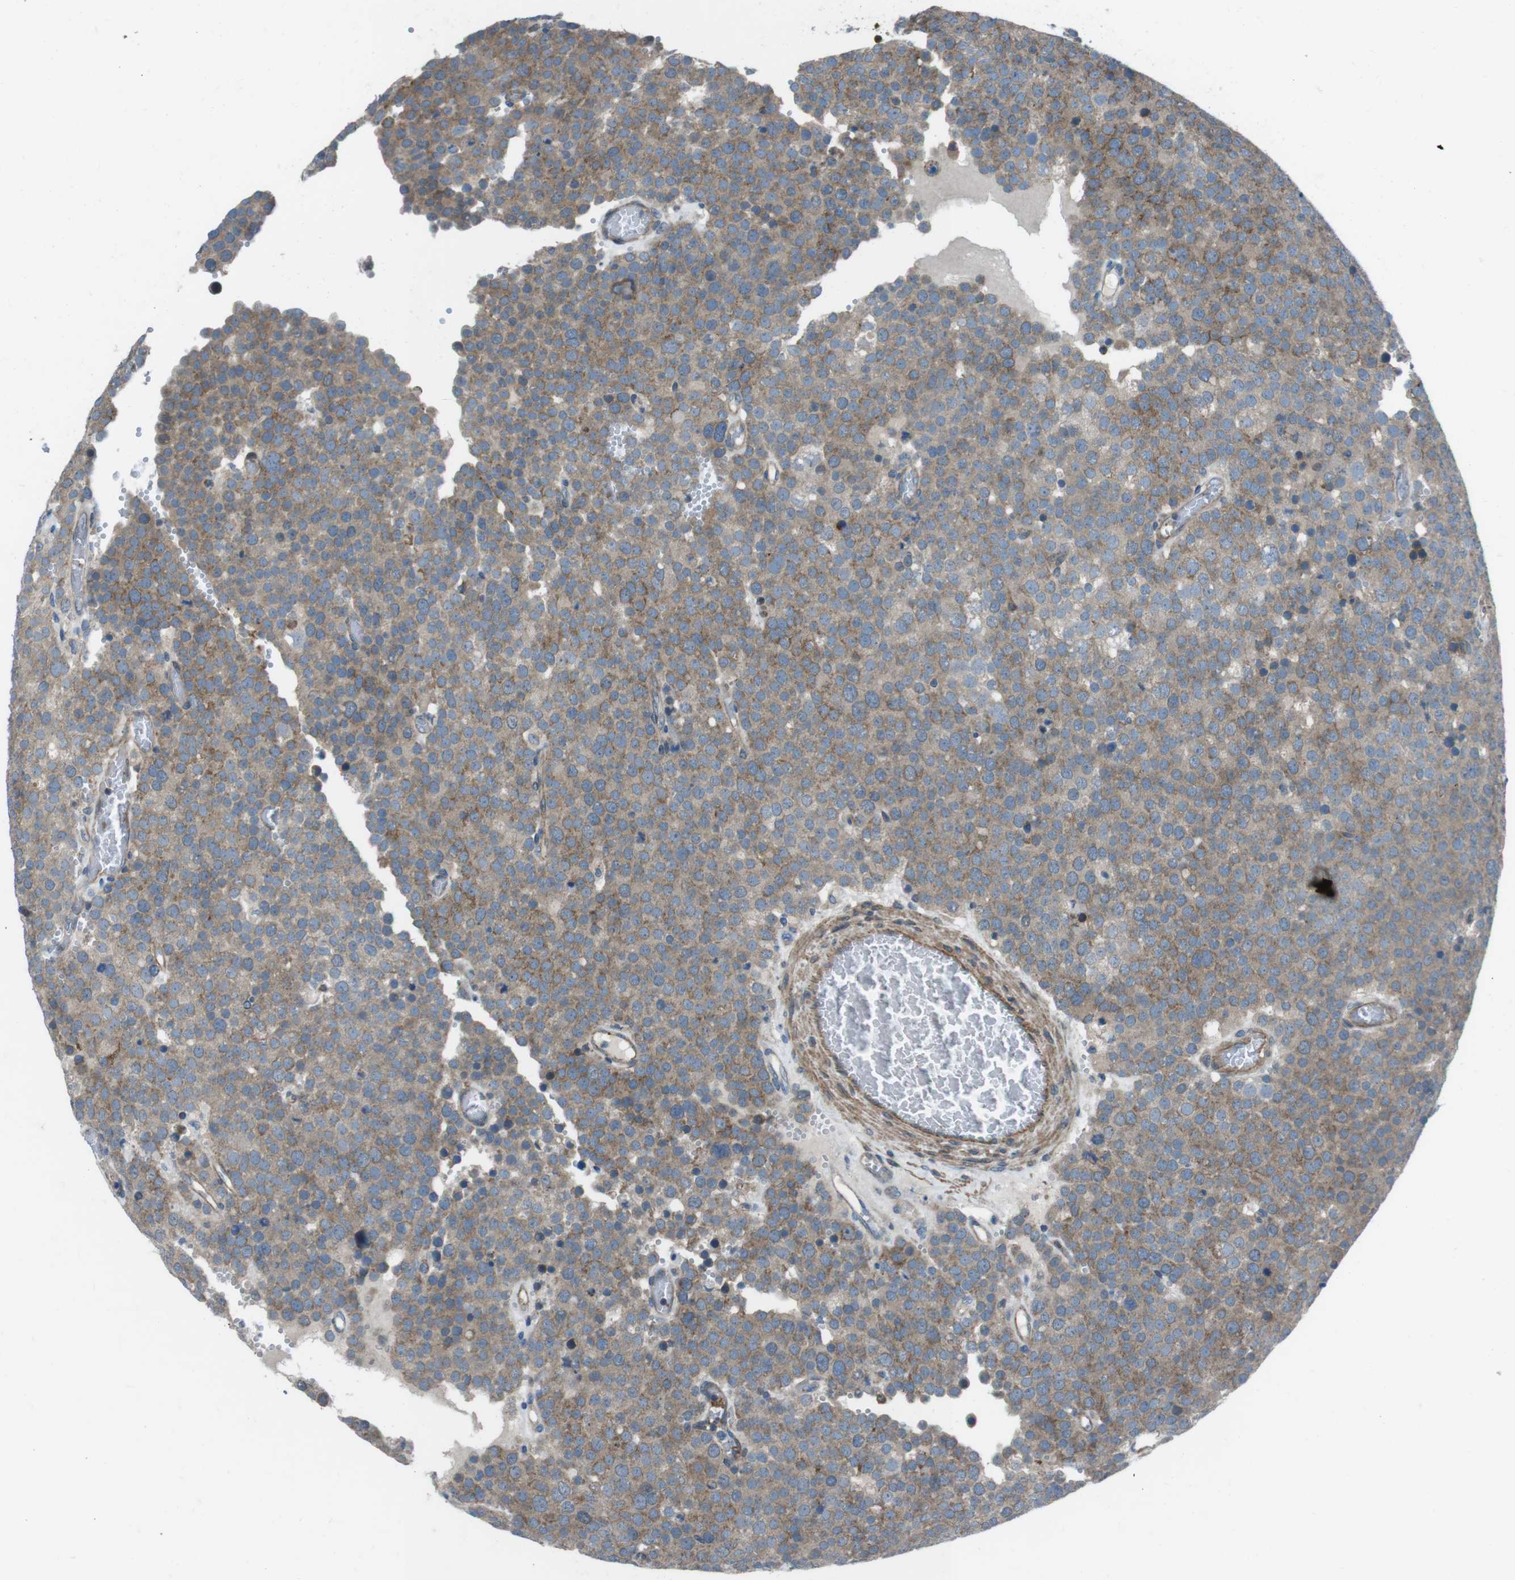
{"staining": {"intensity": "moderate", "quantity": ">75%", "location": "cytoplasmic/membranous"}, "tissue": "testis cancer", "cell_type": "Tumor cells", "image_type": "cancer", "snomed": [{"axis": "morphology", "description": "Normal tissue, NOS"}, {"axis": "morphology", "description": "Seminoma, NOS"}, {"axis": "topography", "description": "Testis"}], "caption": "Immunohistochemistry (DAB) staining of human testis cancer (seminoma) displays moderate cytoplasmic/membranous protein positivity in approximately >75% of tumor cells.", "gene": "FAM174B", "patient": {"sex": "male", "age": 71}}